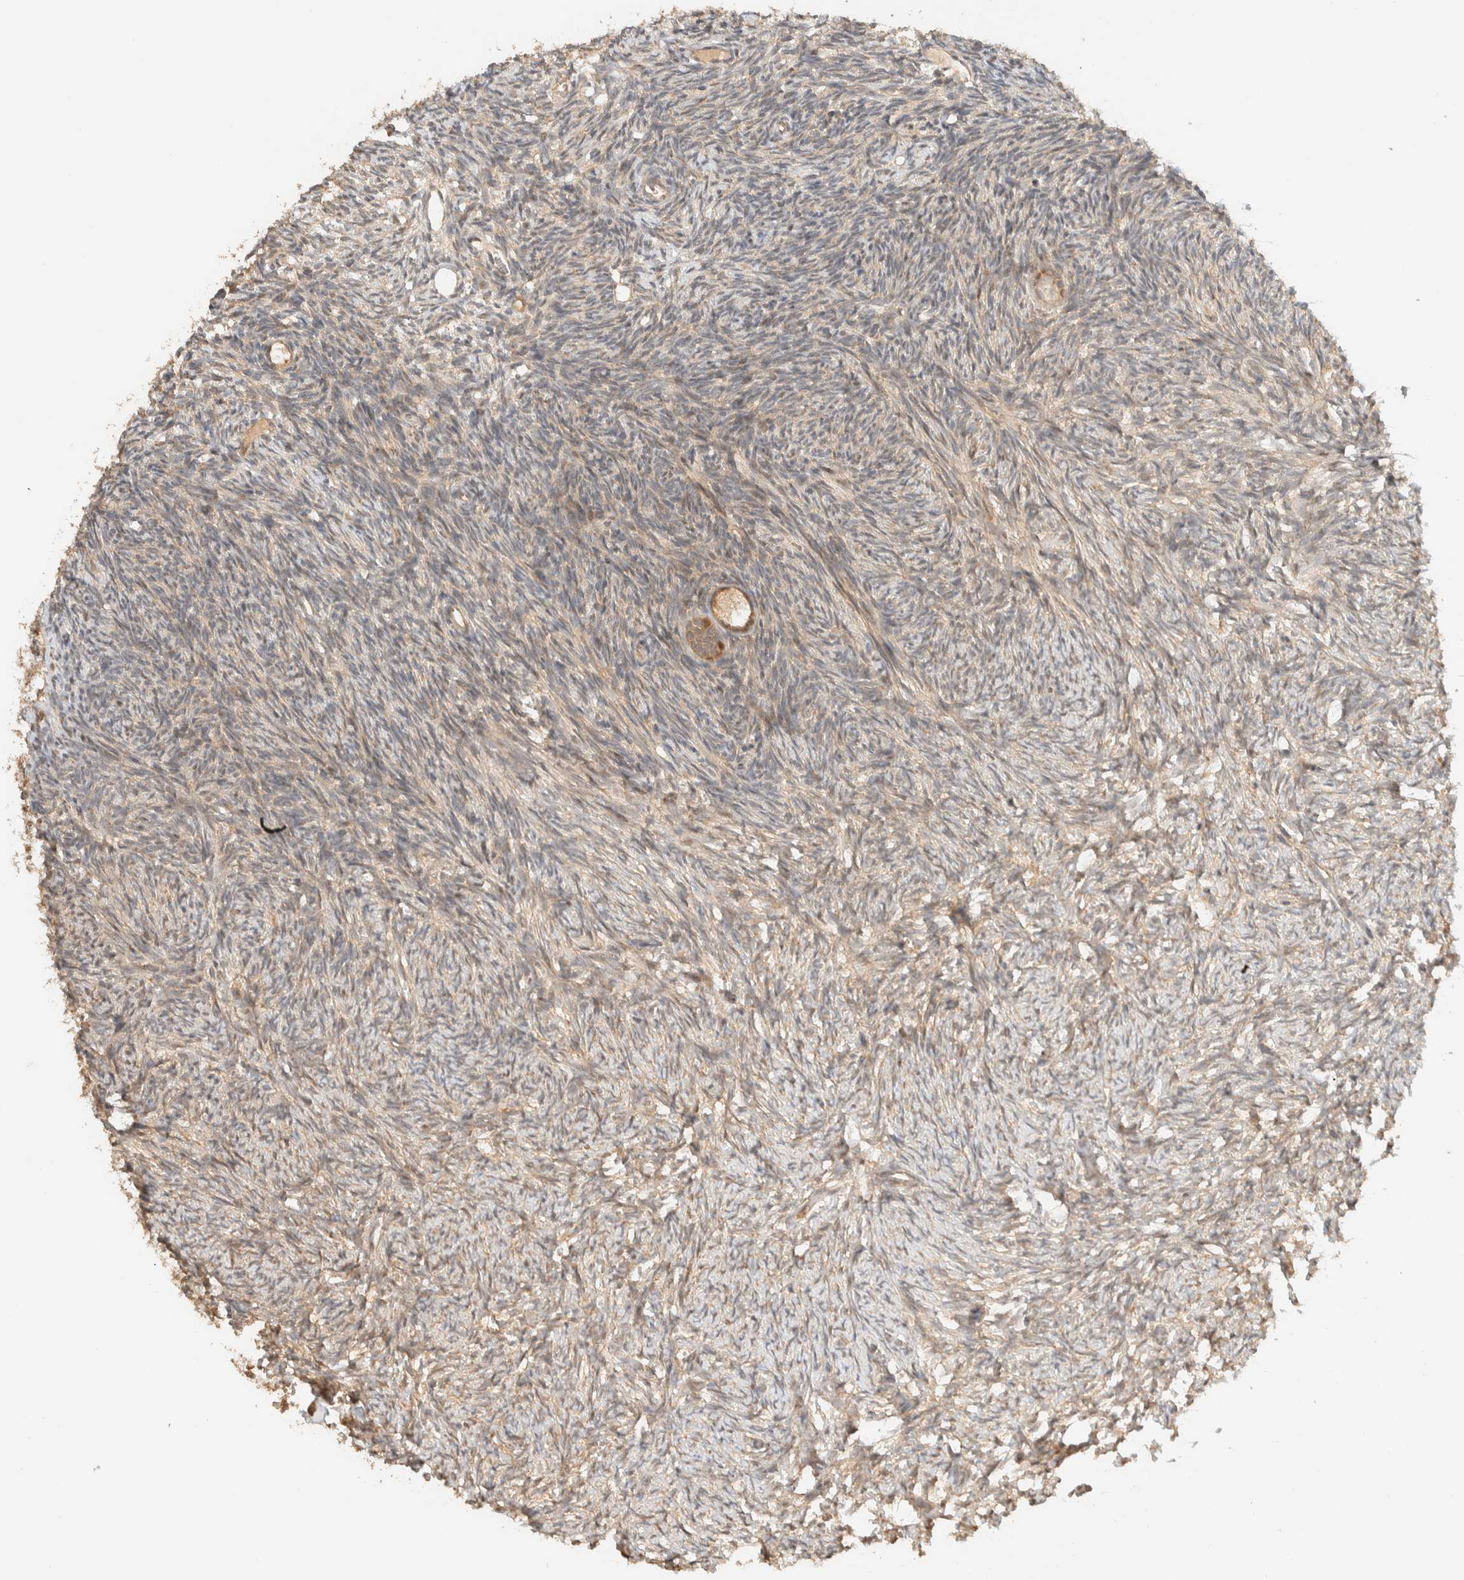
{"staining": {"intensity": "moderate", "quantity": ">75%", "location": "cytoplasmic/membranous"}, "tissue": "ovary", "cell_type": "Follicle cells", "image_type": "normal", "snomed": [{"axis": "morphology", "description": "Normal tissue, NOS"}, {"axis": "topography", "description": "Ovary"}], "caption": "An image showing moderate cytoplasmic/membranous expression in about >75% of follicle cells in normal ovary, as visualized by brown immunohistochemical staining.", "gene": "ZBTB34", "patient": {"sex": "female", "age": 34}}